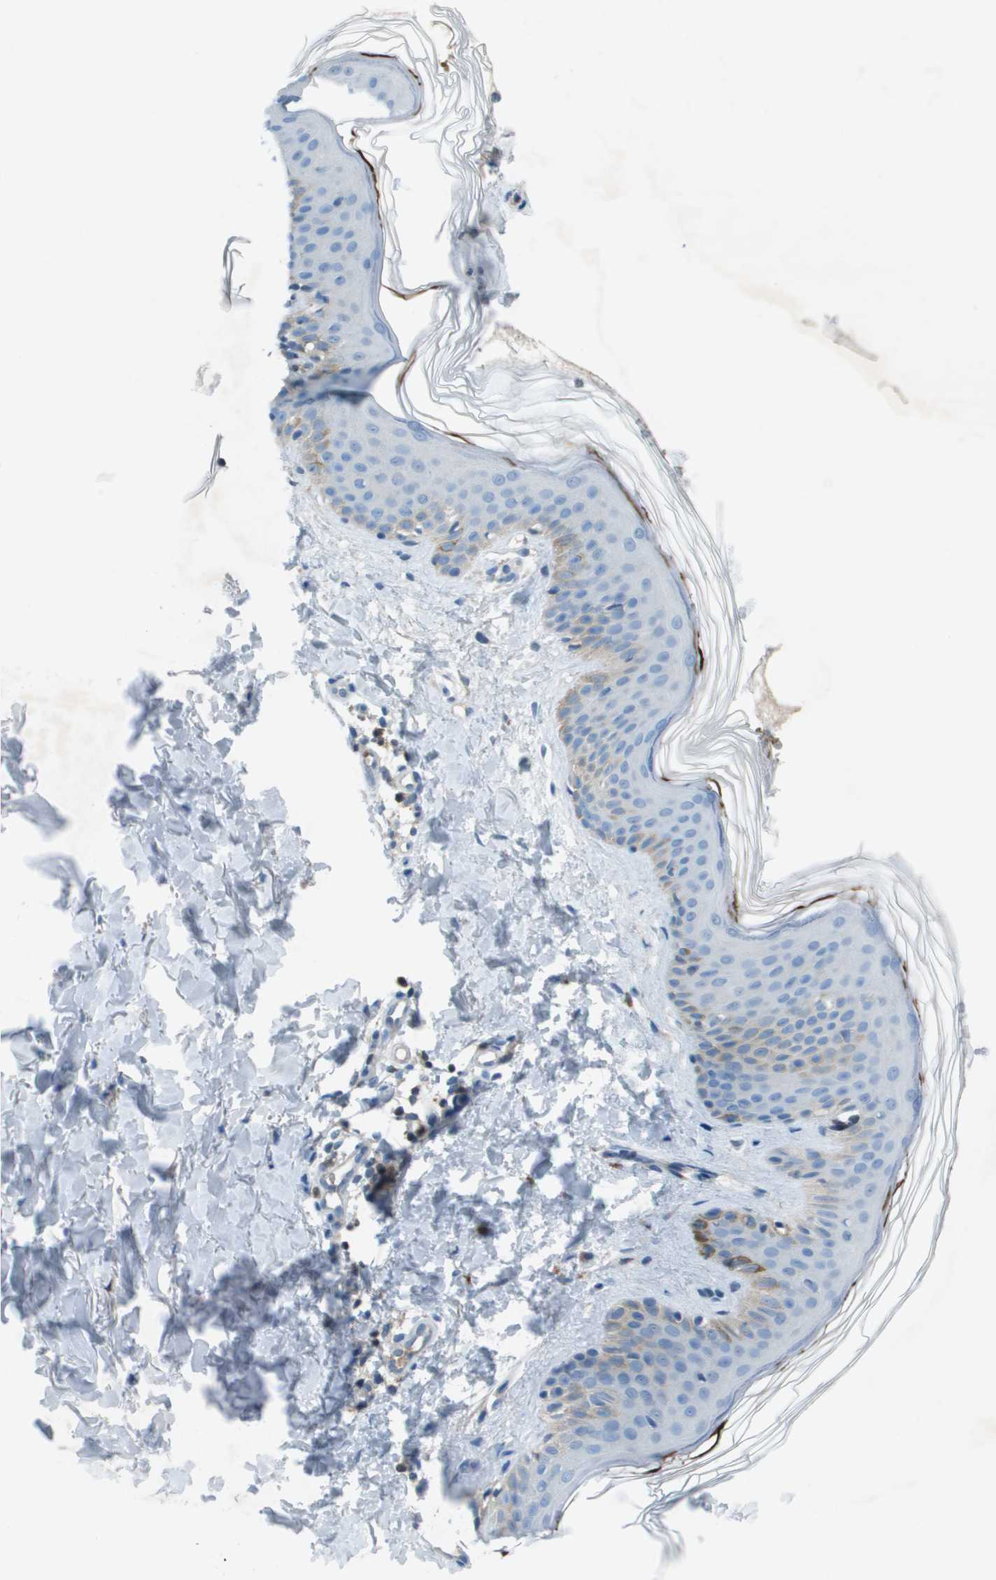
{"staining": {"intensity": "negative", "quantity": "none", "location": "none"}, "tissue": "skin", "cell_type": "Fibroblasts", "image_type": "normal", "snomed": [{"axis": "morphology", "description": "Normal tissue, NOS"}, {"axis": "topography", "description": "Skin"}], "caption": "This is an IHC histopathology image of normal skin. There is no positivity in fibroblasts.", "gene": "CAMK4", "patient": {"sex": "male", "age": 40}}